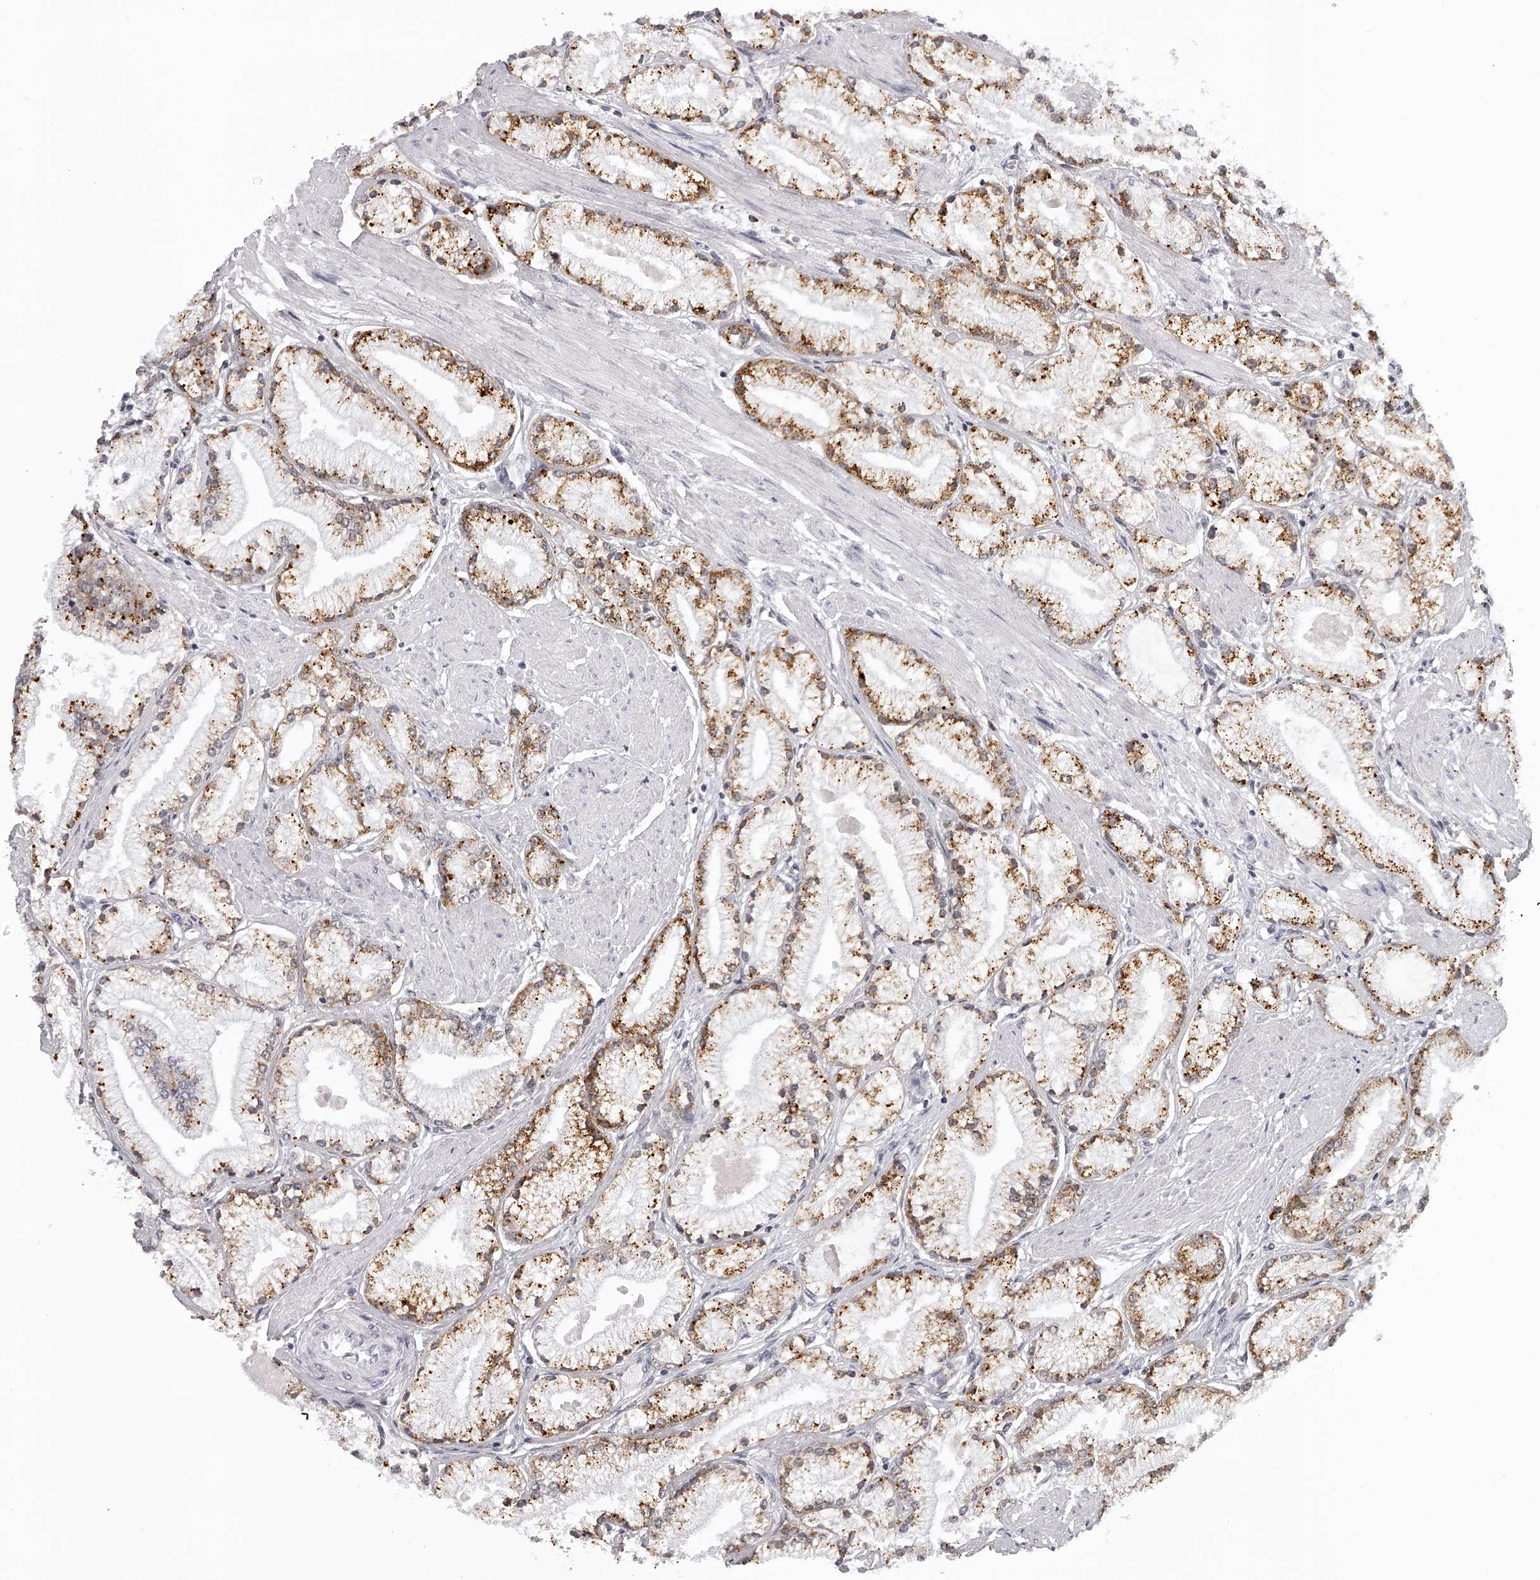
{"staining": {"intensity": "moderate", "quantity": ">75%", "location": "cytoplasmic/membranous"}, "tissue": "prostate cancer", "cell_type": "Tumor cells", "image_type": "cancer", "snomed": [{"axis": "morphology", "description": "Adenocarcinoma, High grade"}, {"axis": "topography", "description": "Prostate"}], "caption": "Prostate cancer (adenocarcinoma (high-grade)) stained with DAB (3,3'-diaminobenzidine) immunohistochemistry (IHC) reveals medium levels of moderate cytoplasmic/membranous positivity in about >75% of tumor cells.", "gene": "RNF220", "patient": {"sex": "male", "age": 50}}